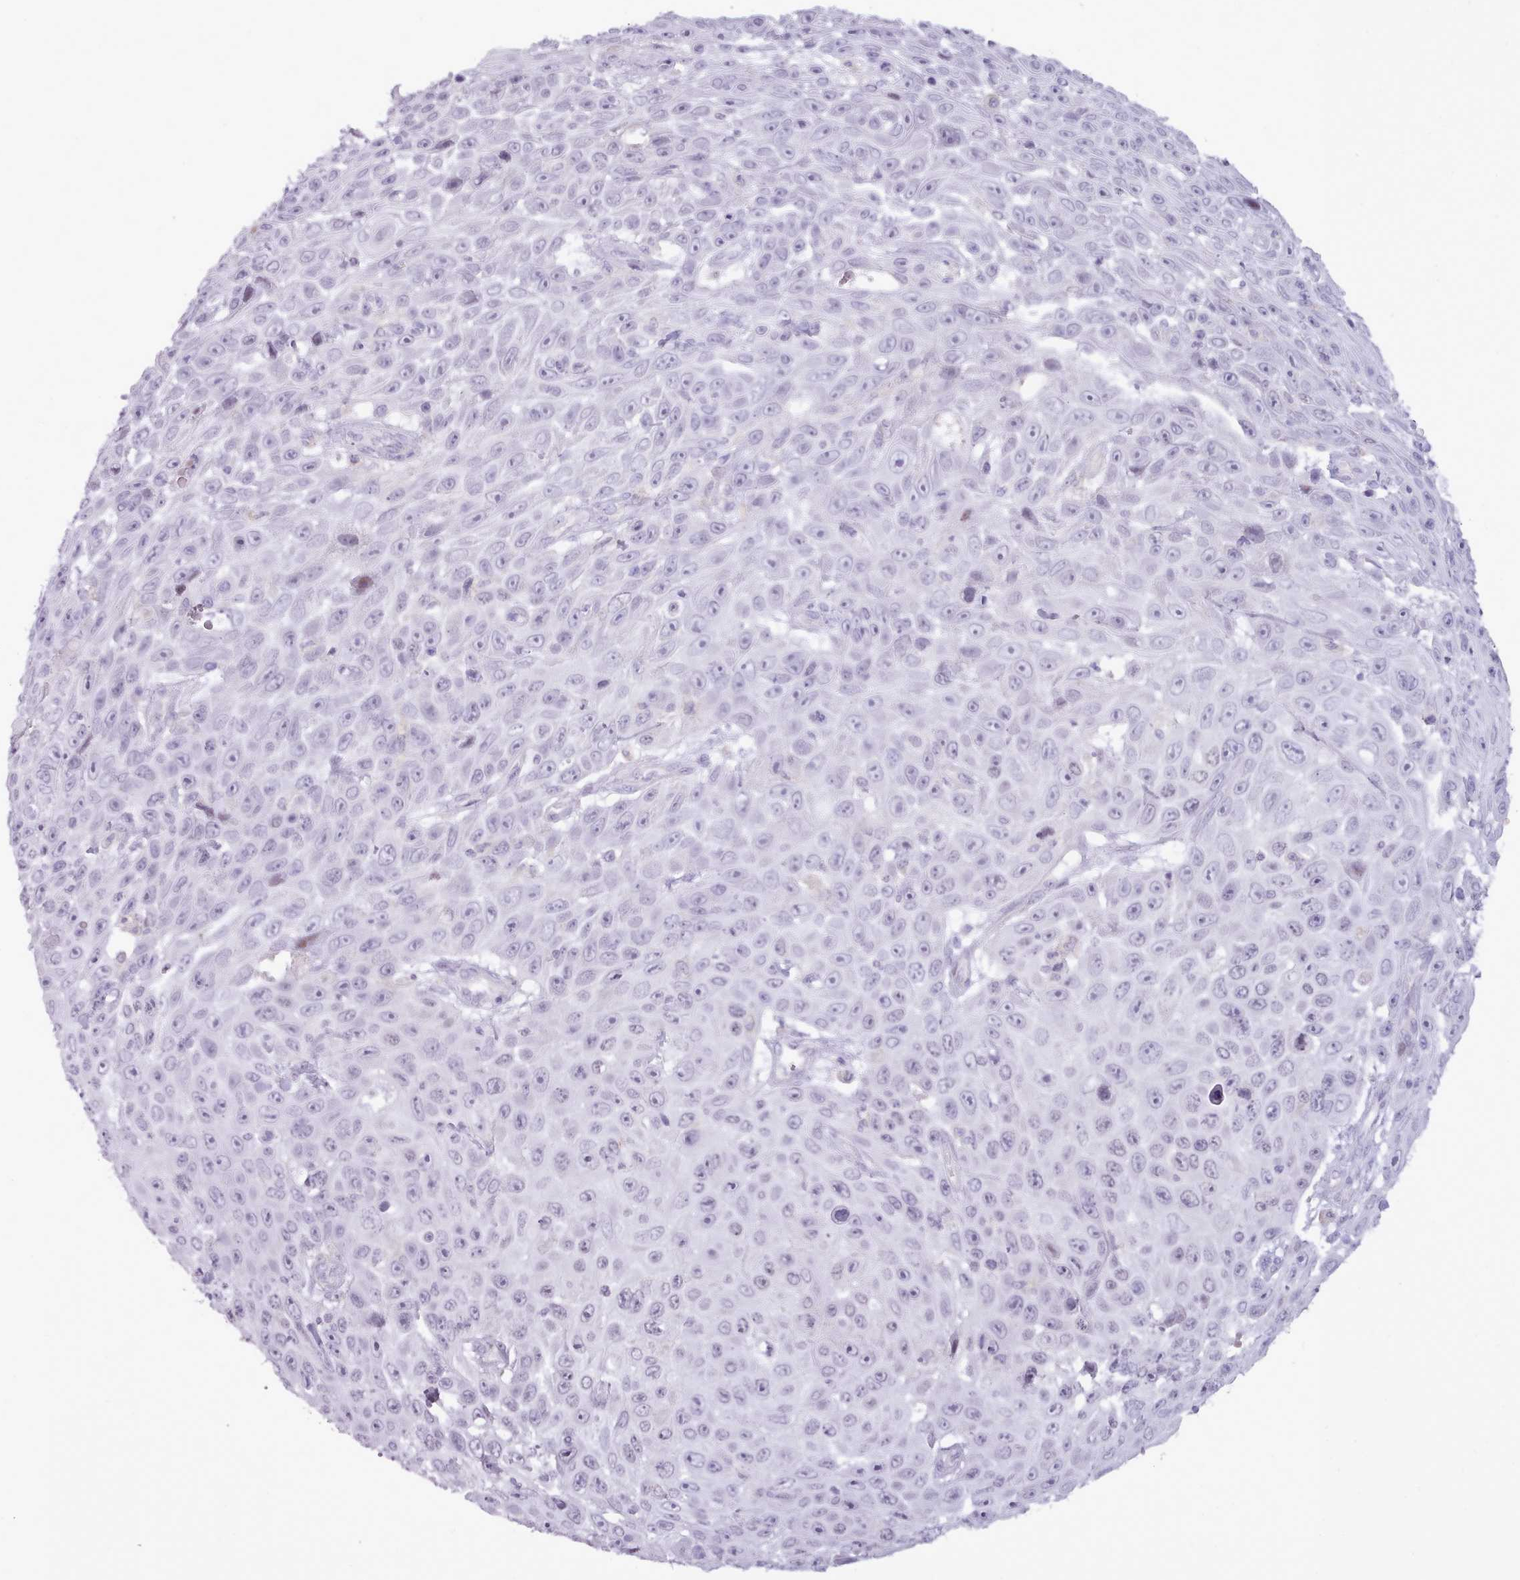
{"staining": {"intensity": "negative", "quantity": "none", "location": "none"}, "tissue": "skin cancer", "cell_type": "Tumor cells", "image_type": "cancer", "snomed": [{"axis": "morphology", "description": "Squamous cell carcinoma, NOS"}, {"axis": "topography", "description": "Skin"}], "caption": "Immunohistochemistry of human skin squamous cell carcinoma demonstrates no staining in tumor cells.", "gene": "BDKRB2", "patient": {"sex": "male", "age": 82}}